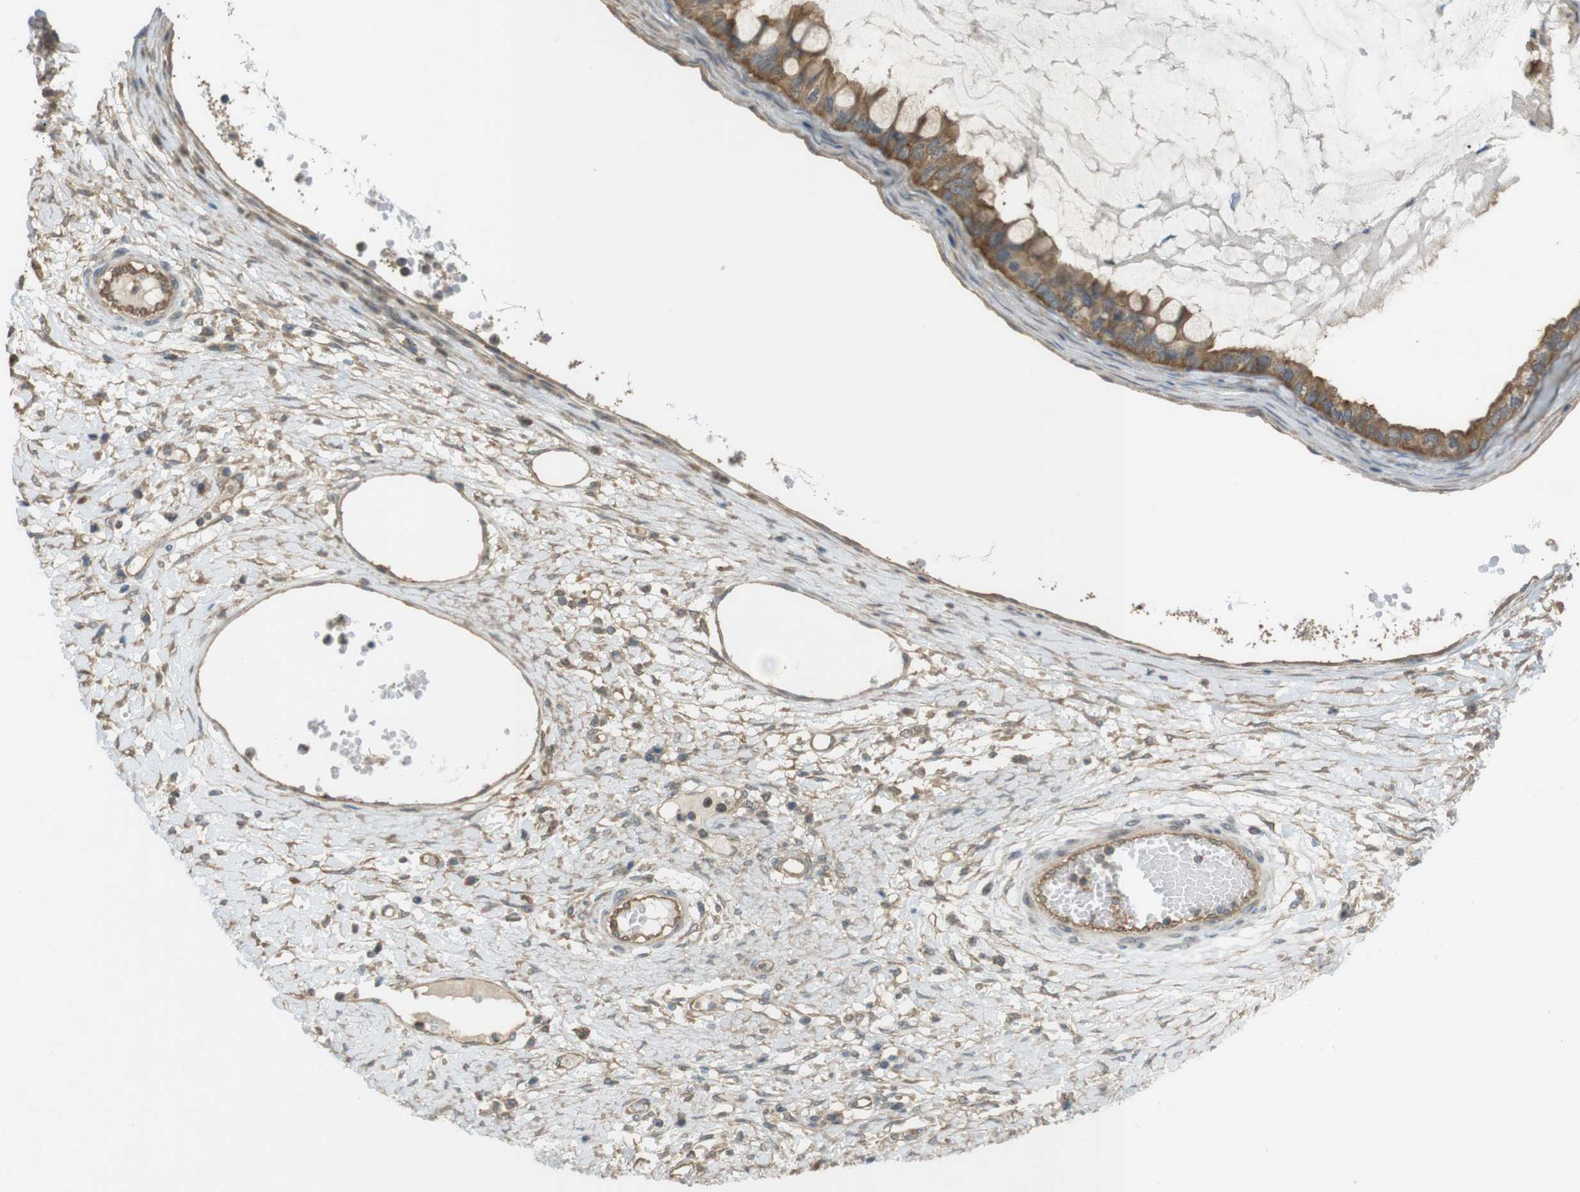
{"staining": {"intensity": "moderate", "quantity": ">75%", "location": "cytoplasmic/membranous"}, "tissue": "ovarian cancer", "cell_type": "Tumor cells", "image_type": "cancer", "snomed": [{"axis": "morphology", "description": "Cystadenocarcinoma, mucinous, NOS"}, {"axis": "topography", "description": "Ovary"}], "caption": "A micrograph showing moderate cytoplasmic/membranous staining in about >75% of tumor cells in ovarian cancer (mucinous cystadenocarcinoma), as visualized by brown immunohistochemical staining.", "gene": "ZDHHC20", "patient": {"sex": "female", "age": 80}}